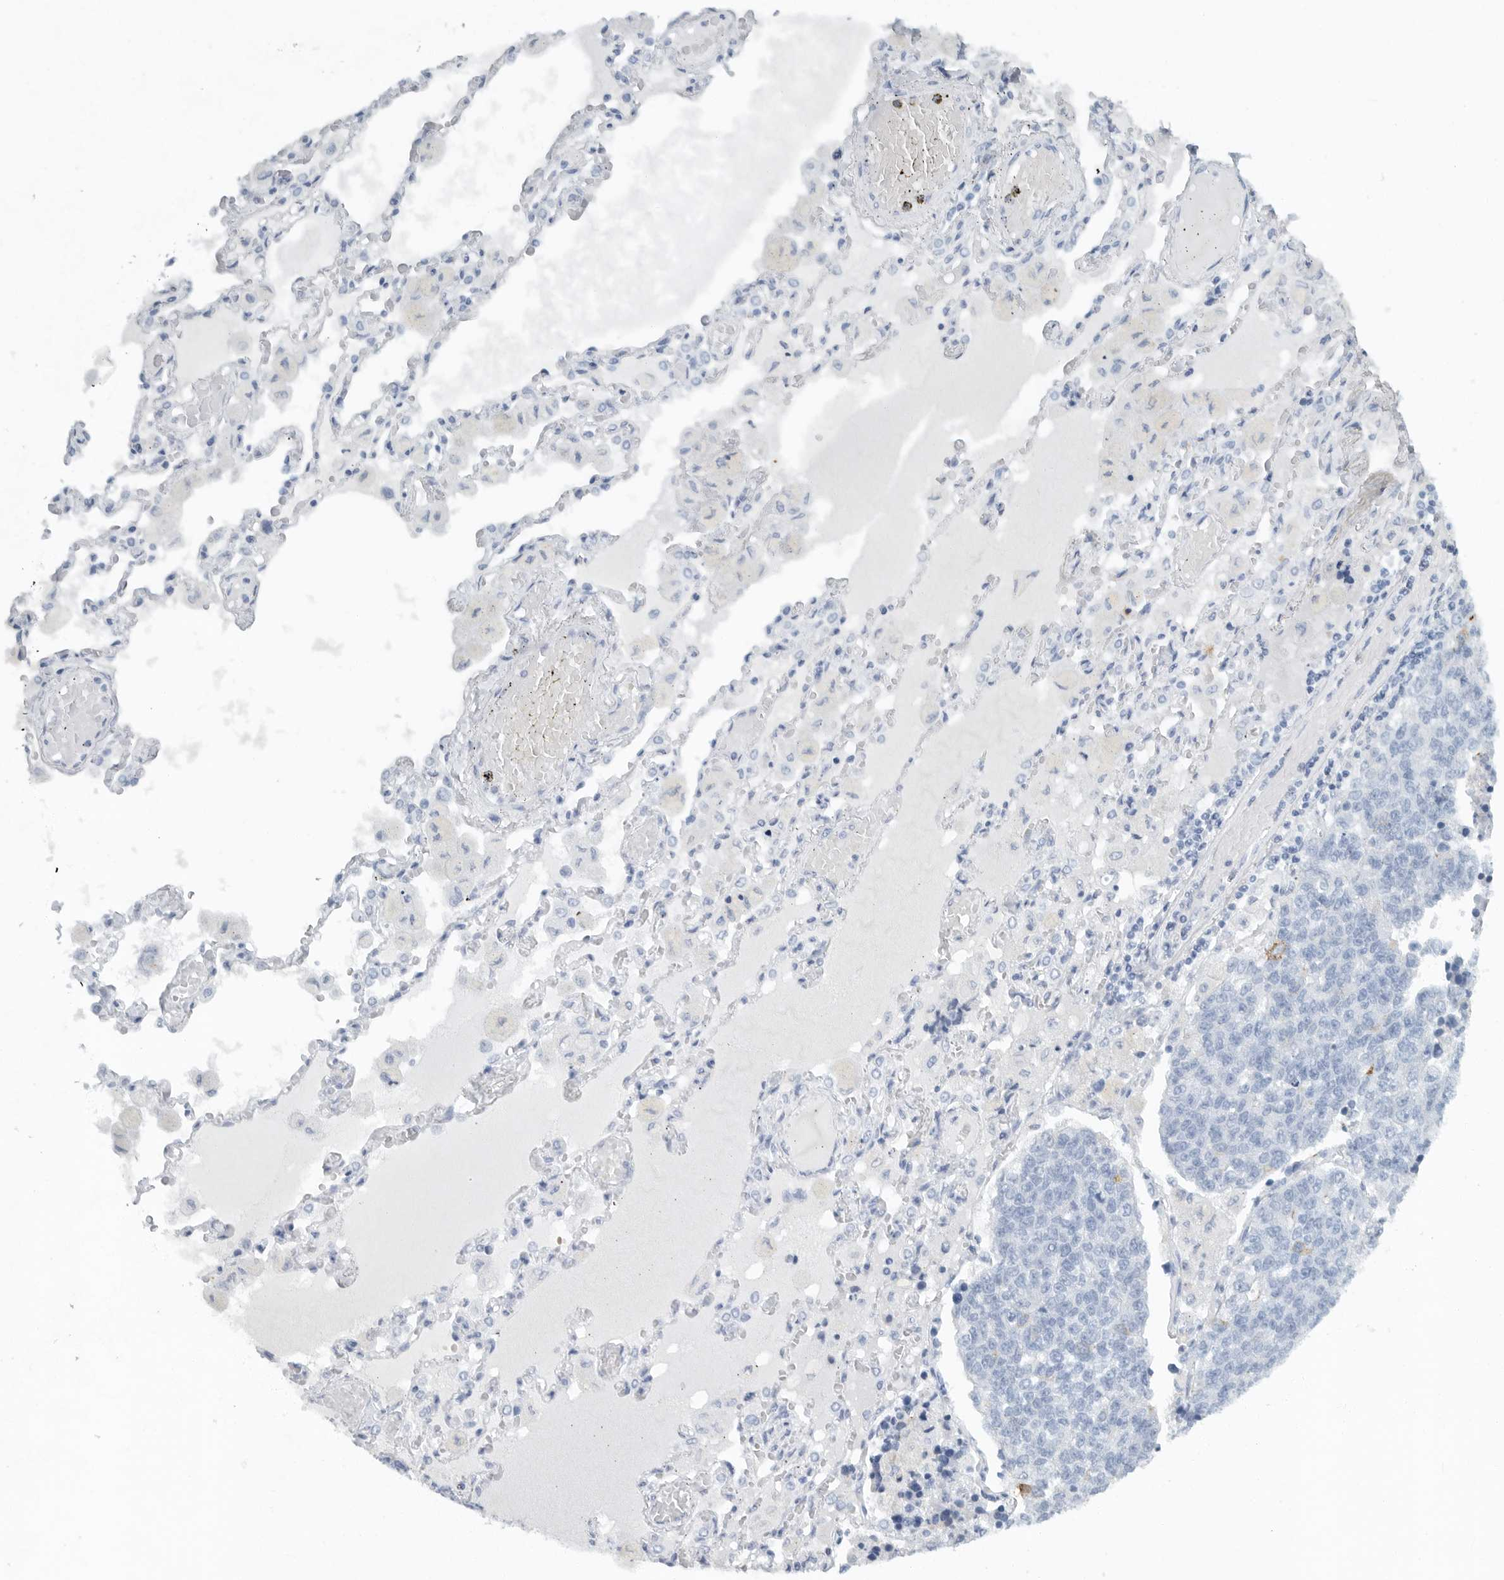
{"staining": {"intensity": "negative", "quantity": "none", "location": "none"}, "tissue": "lung cancer", "cell_type": "Tumor cells", "image_type": "cancer", "snomed": [{"axis": "morphology", "description": "Adenocarcinoma, NOS"}, {"axis": "topography", "description": "Lung"}], "caption": "This is an IHC image of lung adenocarcinoma. There is no expression in tumor cells.", "gene": "PAM", "patient": {"sex": "male", "age": 49}}